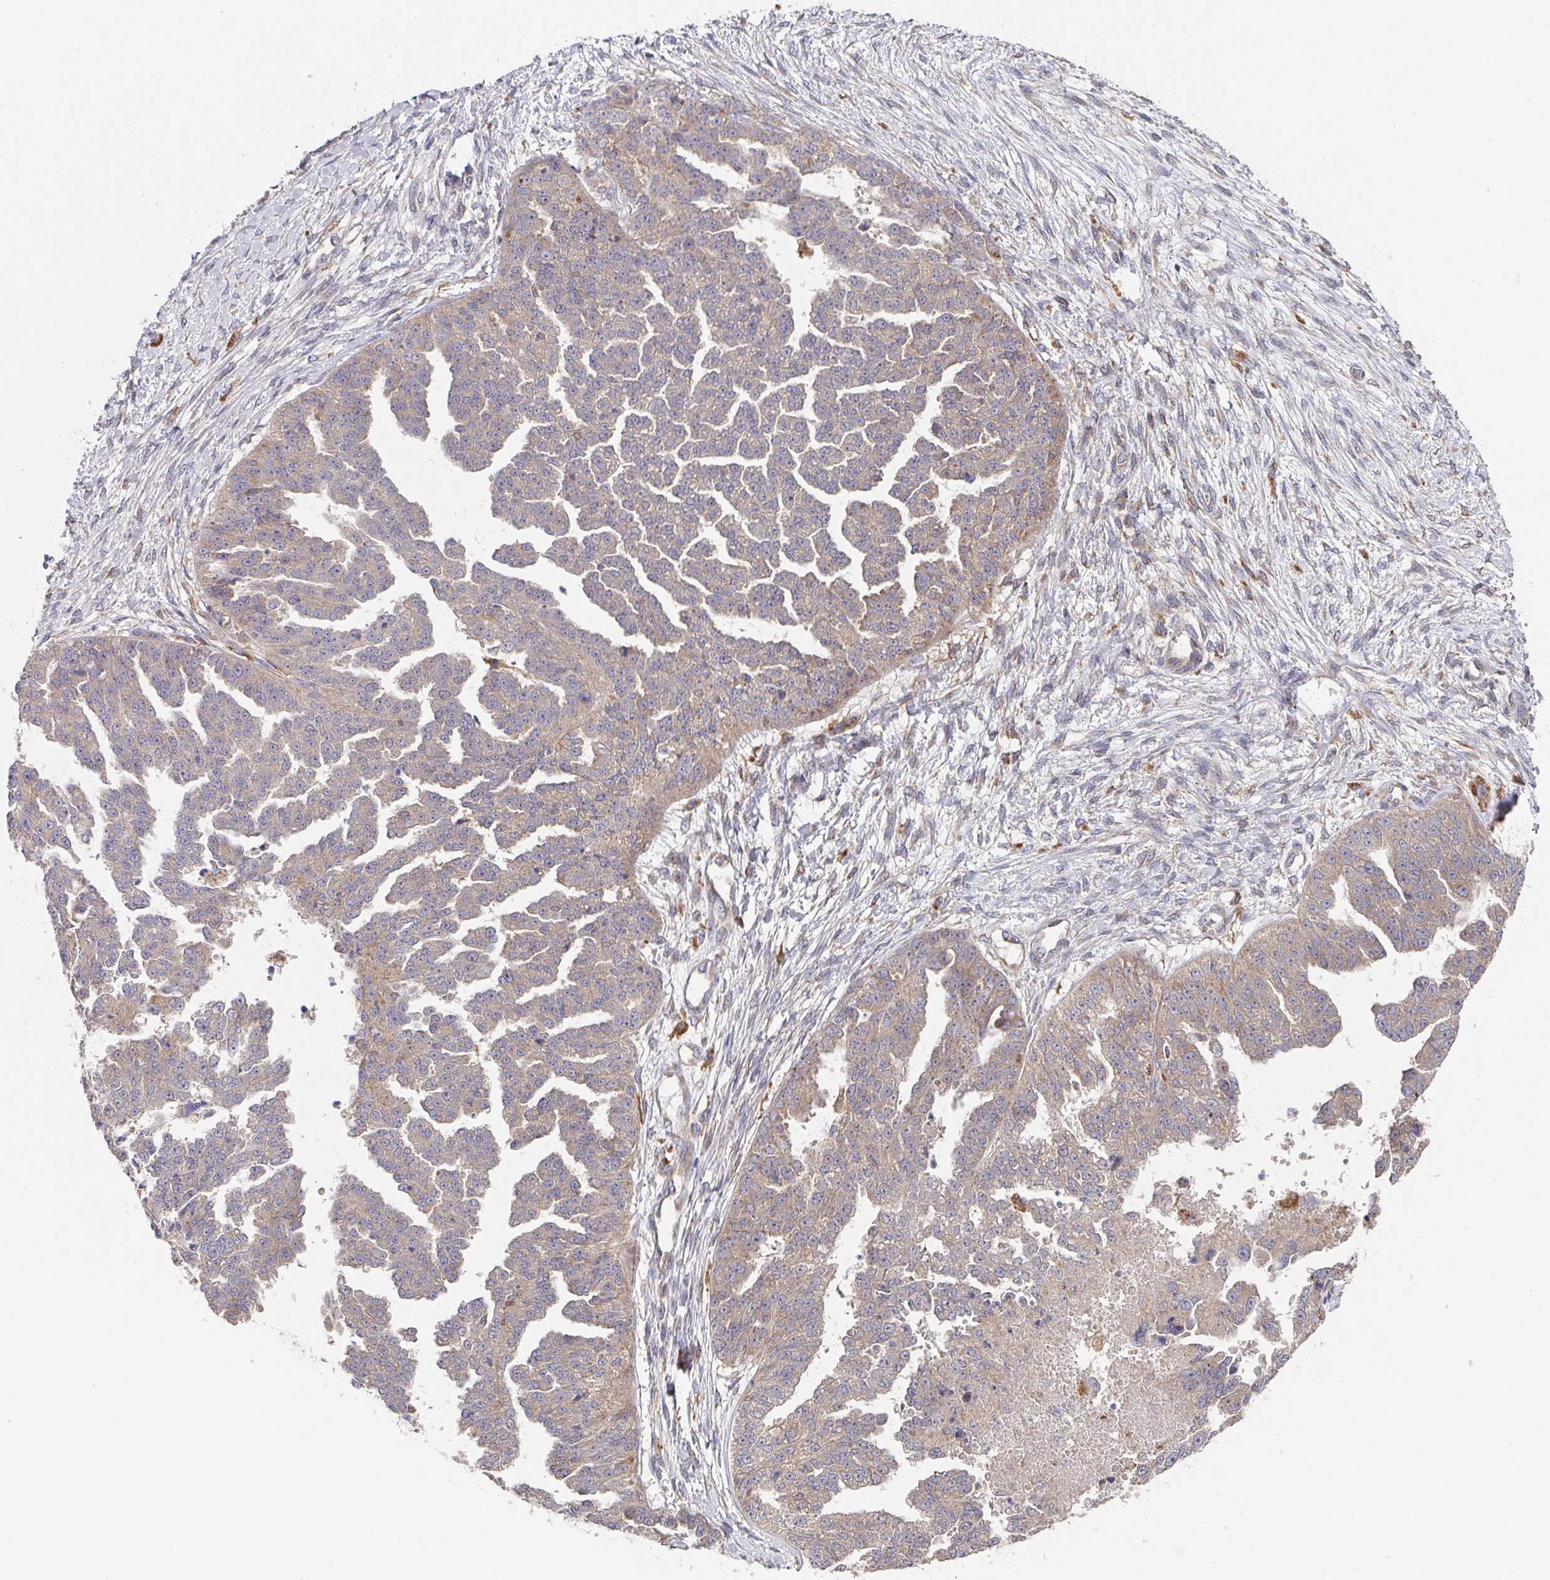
{"staining": {"intensity": "weak", "quantity": "25%-75%", "location": "cytoplasmic/membranous"}, "tissue": "ovarian cancer", "cell_type": "Tumor cells", "image_type": "cancer", "snomed": [{"axis": "morphology", "description": "Cystadenocarcinoma, serous, NOS"}, {"axis": "topography", "description": "Ovary"}], "caption": "Immunohistochemical staining of human serous cystadenocarcinoma (ovarian) exhibits low levels of weak cytoplasmic/membranous expression in approximately 25%-75% of tumor cells.", "gene": "TRIM14", "patient": {"sex": "female", "age": 58}}